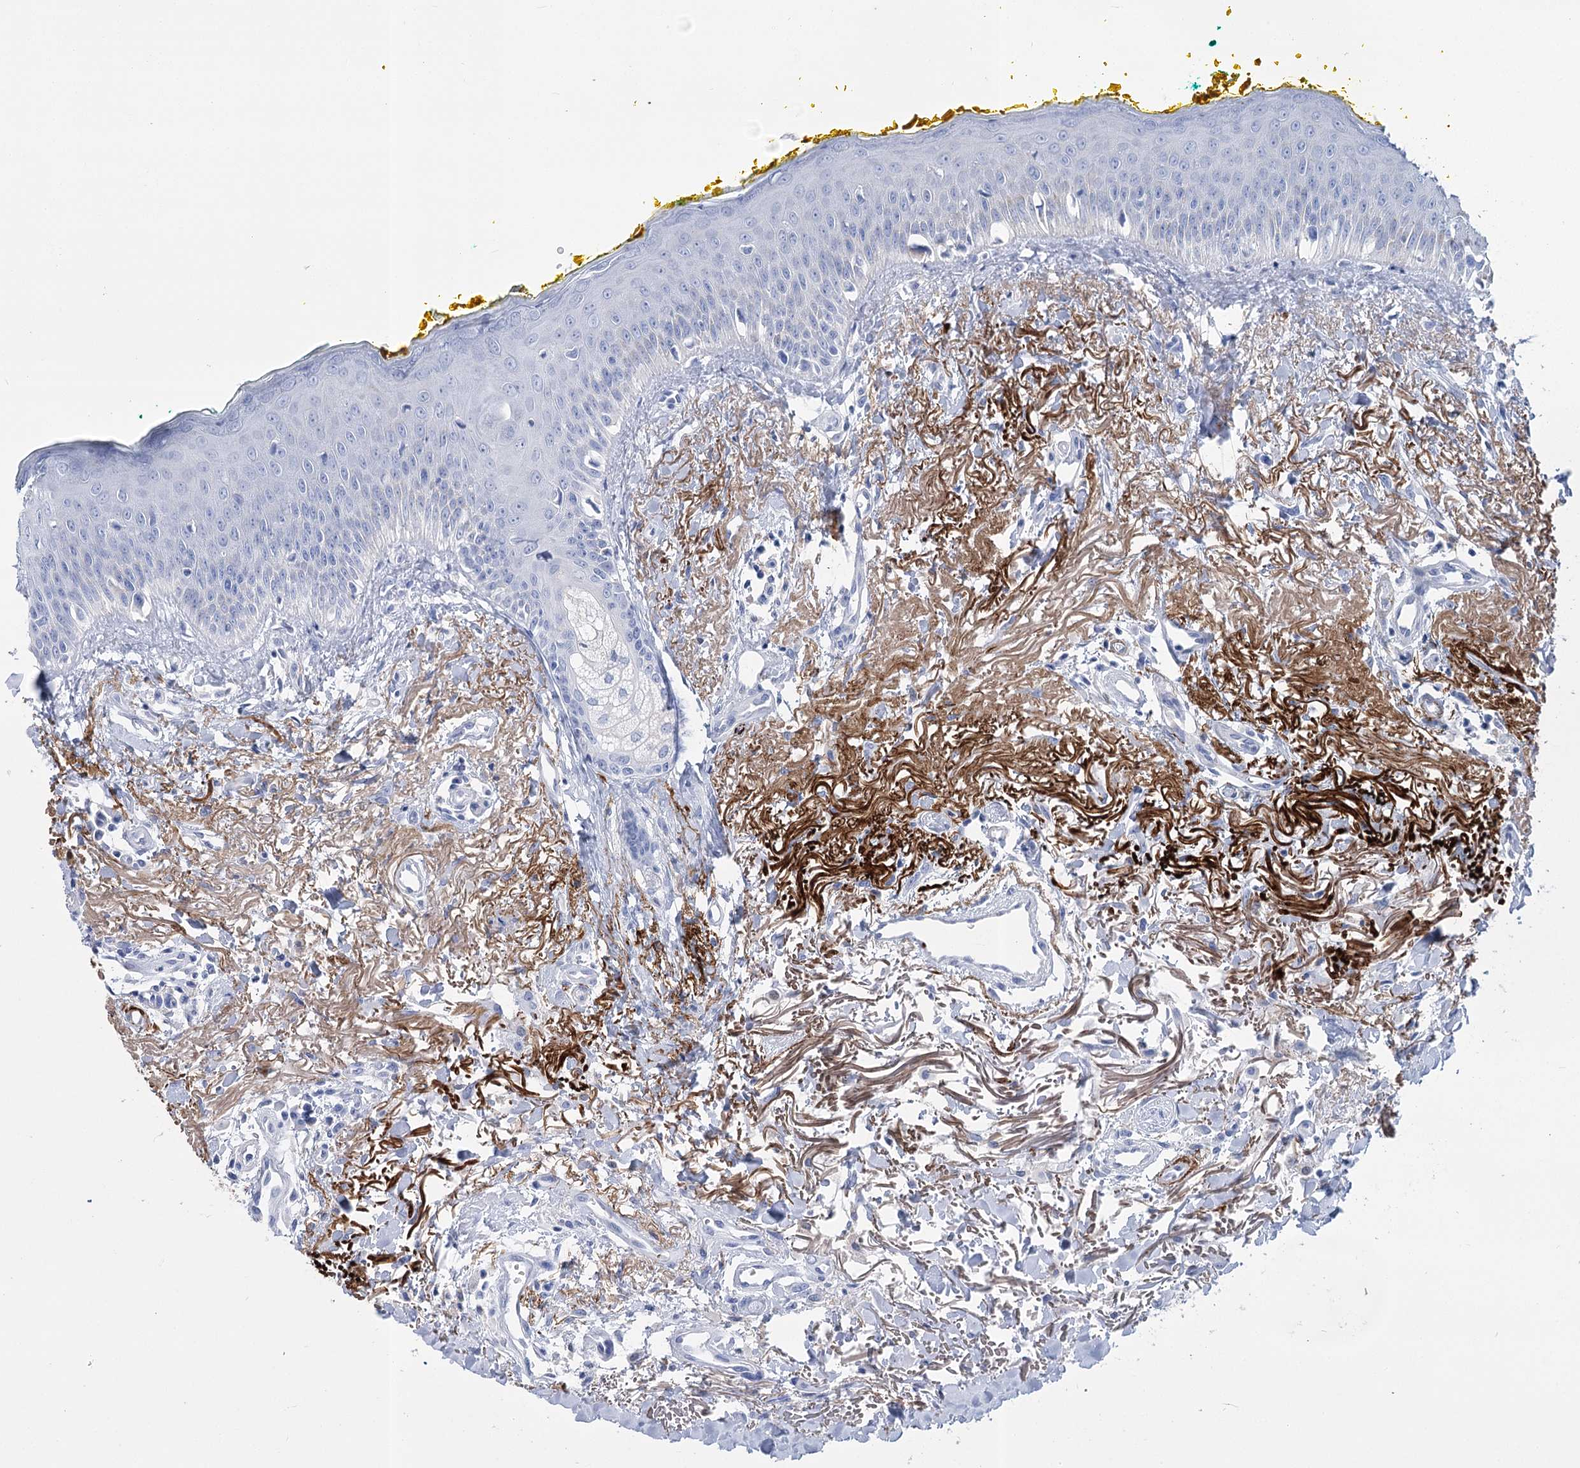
{"staining": {"intensity": "negative", "quantity": "none", "location": "none"}, "tissue": "oral mucosa", "cell_type": "Squamous epithelial cells", "image_type": "normal", "snomed": [{"axis": "morphology", "description": "Normal tissue, NOS"}, {"axis": "topography", "description": "Oral tissue"}], "caption": "This is an immunohistochemistry image of normal oral mucosa. There is no positivity in squamous epithelial cells.", "gene": "PCDHA1", "patient": {"sex": "female", "age": 70}}